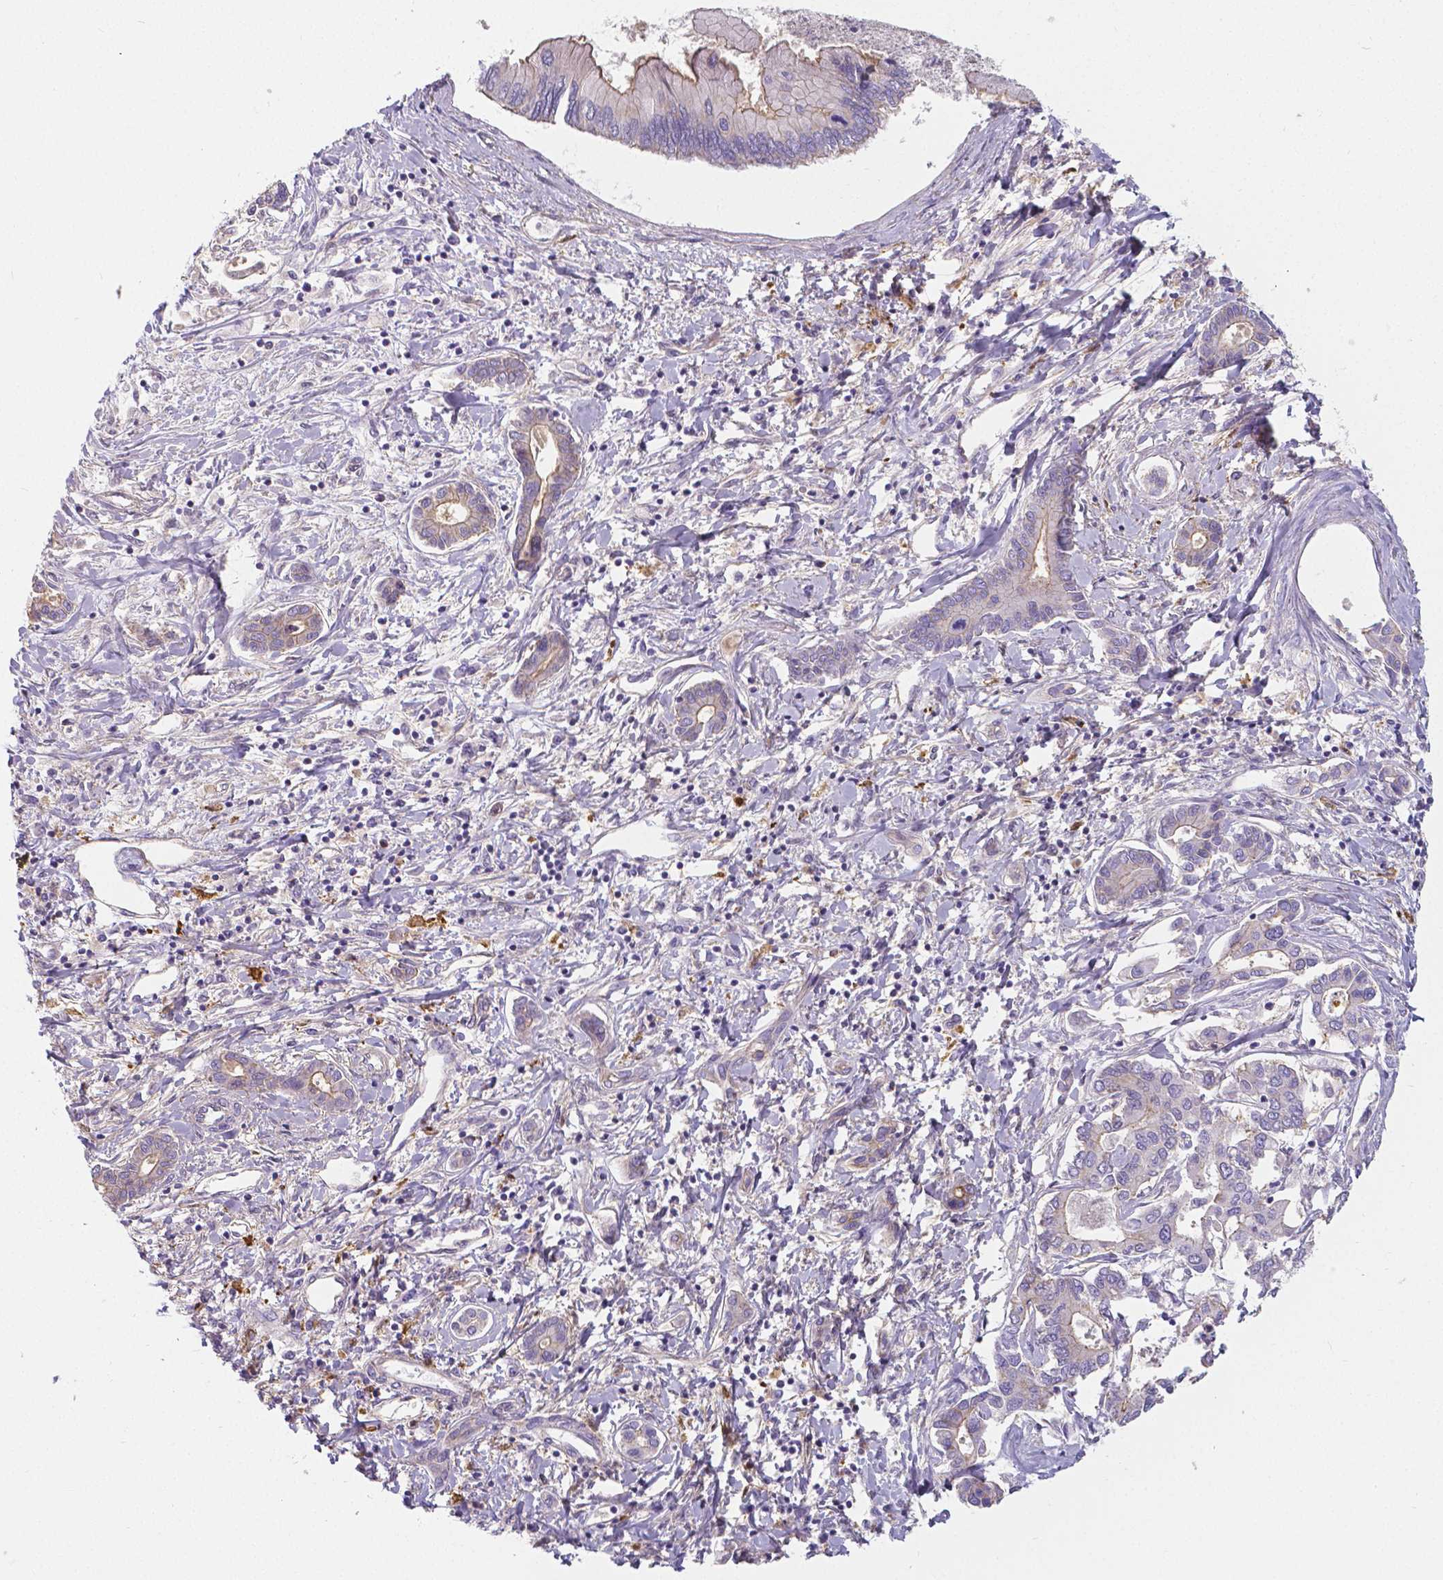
{"staining": {"intensity": "moderate", "quantity": "<25%", "location": "cytoplasmic/membranous"}, "tissue": "liver cancer", "cell_type": "Tumor cells", "image_type": "cancer", "snomed": [{"axis": "morphology", "description": "Cholangiocarcinoma"}, {"axis": "topography", "description": "Liver"}], "caption": "Liver cancer (cholangiocarcinoma) was stained to show a protein in brown. There is low levels of moderate cytoplasmic/membranous positivity in about <25% of tumor cells.", "gene": "CRMP1", "patient": {"sex": "male", "age": 66}}